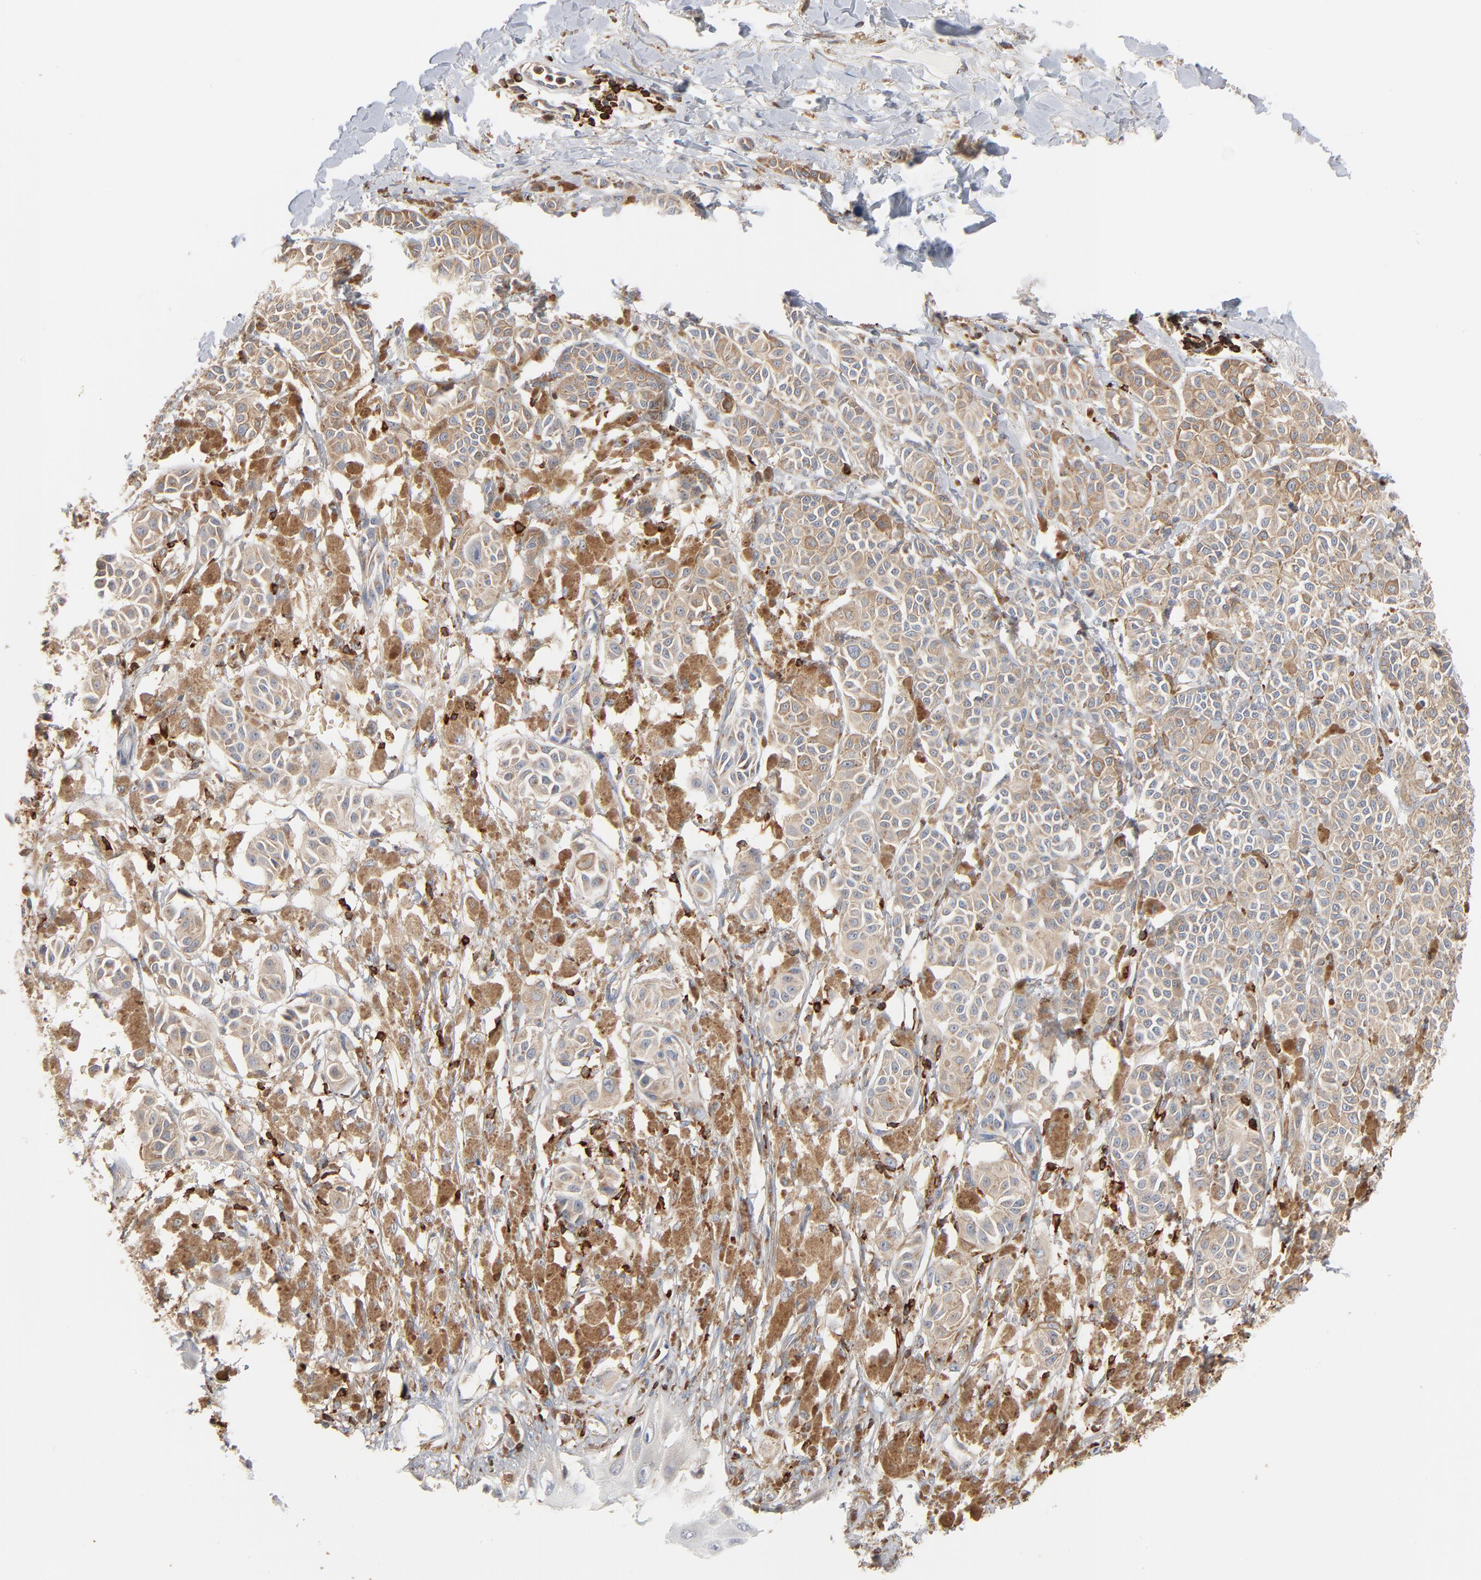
{"staining": {"intensity": "weak", "quantity": ">75%", "location": "cytoplasmic/membranous"}, "tissue": "melanoma", "cell_type": "Tumor cells", "image_type": "cancer", "snomed": [{"axis": "morphology", "description": "Malignant melanoma, NOS"}, {"axis": "topography", "description": "Skin"}], "caption": "This photomicrograph shows IHC staining of melanoma, with low weak cytoplasmic/membranous staining in about >75% of tumor cells.", "gene": "SH3KBP1", "patient": {"sex": "male", "age": 76}}